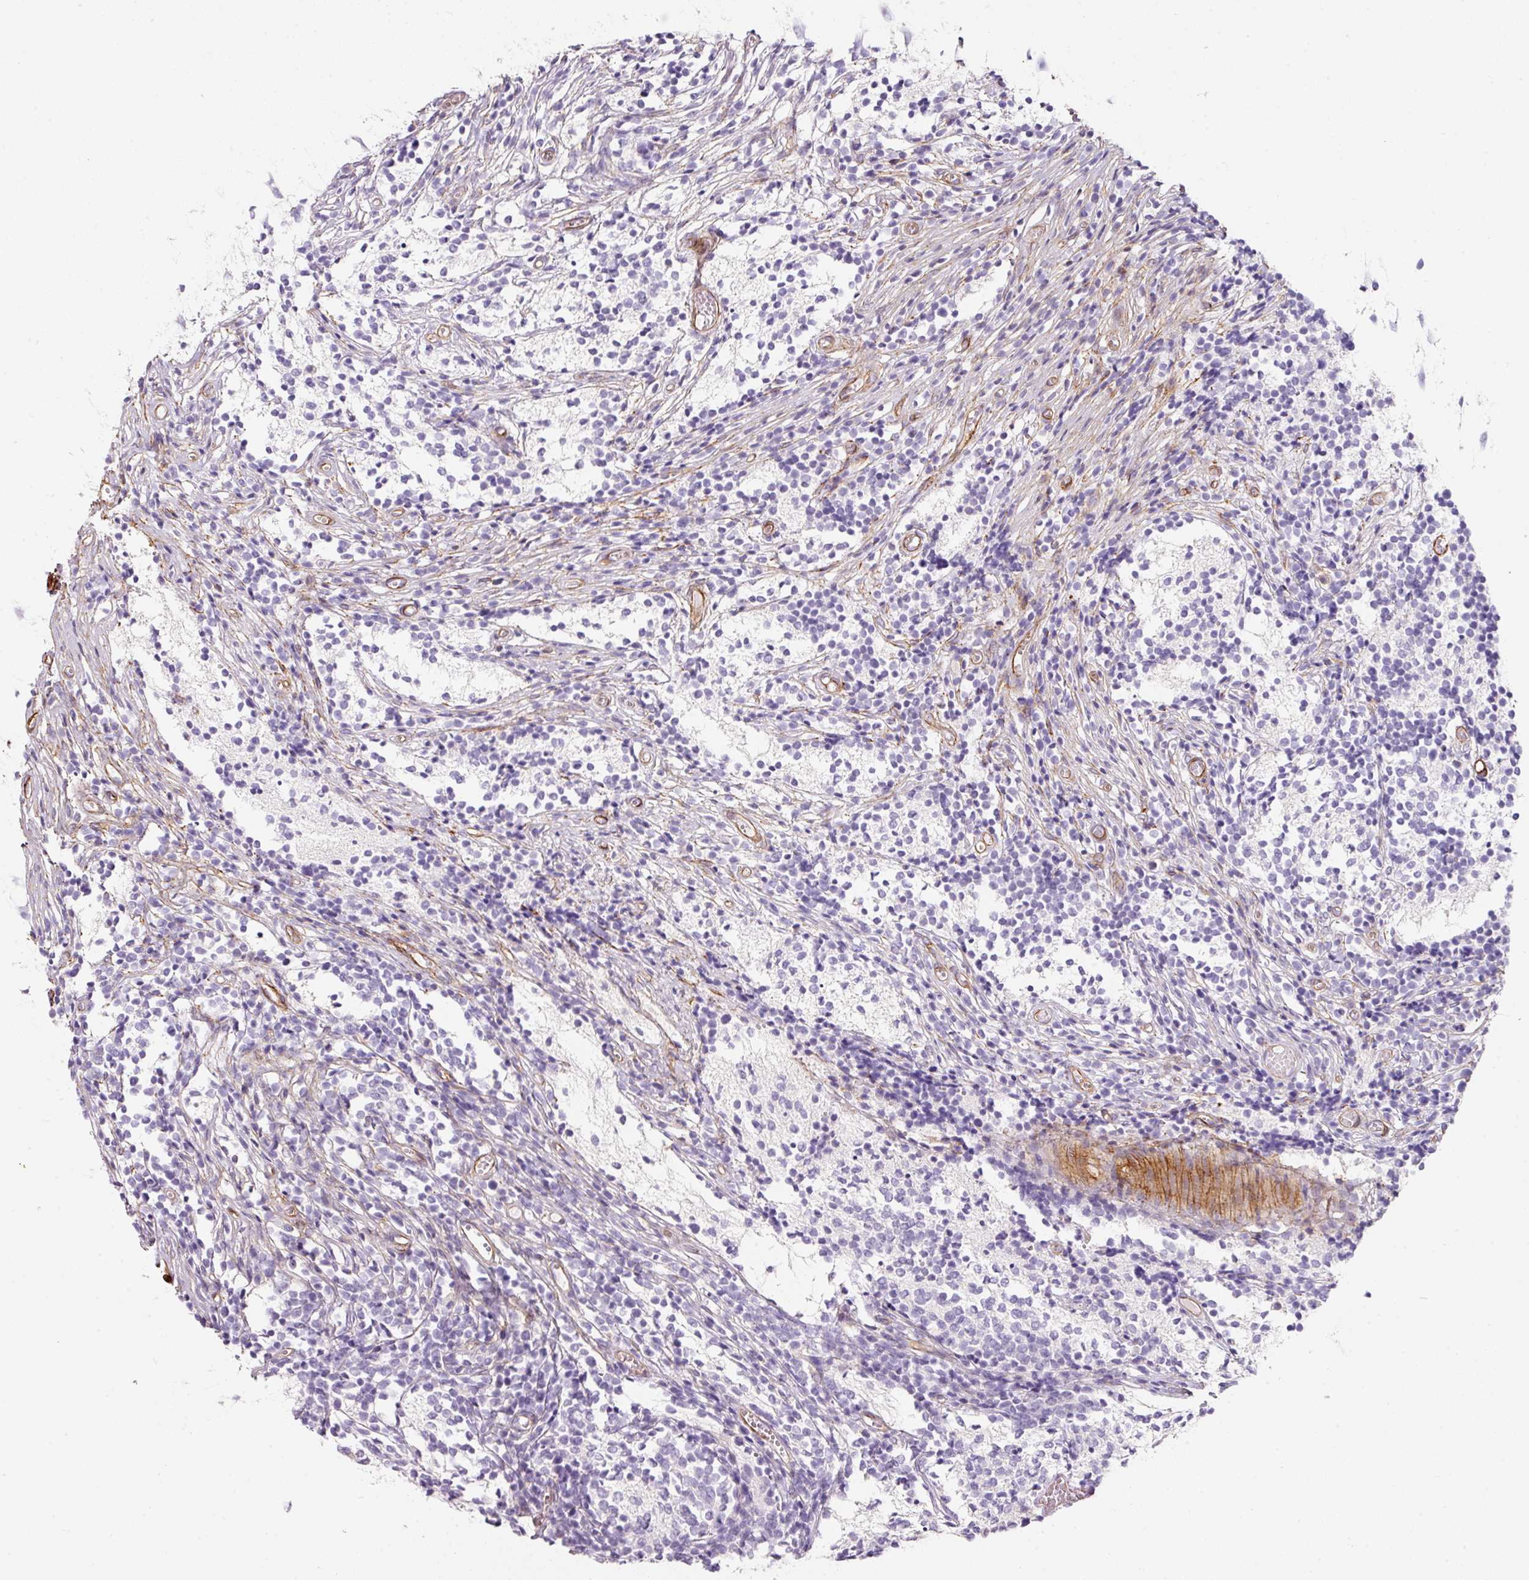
{"staining": {"intensity": "negative", "quantity": "none", "location": "none"}, "tissue": "glioma", "cell_type": "Tumor cells", "image_type": "cancer", "snomed": [{"axis": "morphology", "description": "Glioma, malignant, Low grade"}, {"axis": "topography", "description": "Brain"}], "caption": "IHC of human malignant glioma (low-grade) displays no expression in tumor cells.", "gene": "LOXL4", "patient": {"sex": "female", "age": 1}}